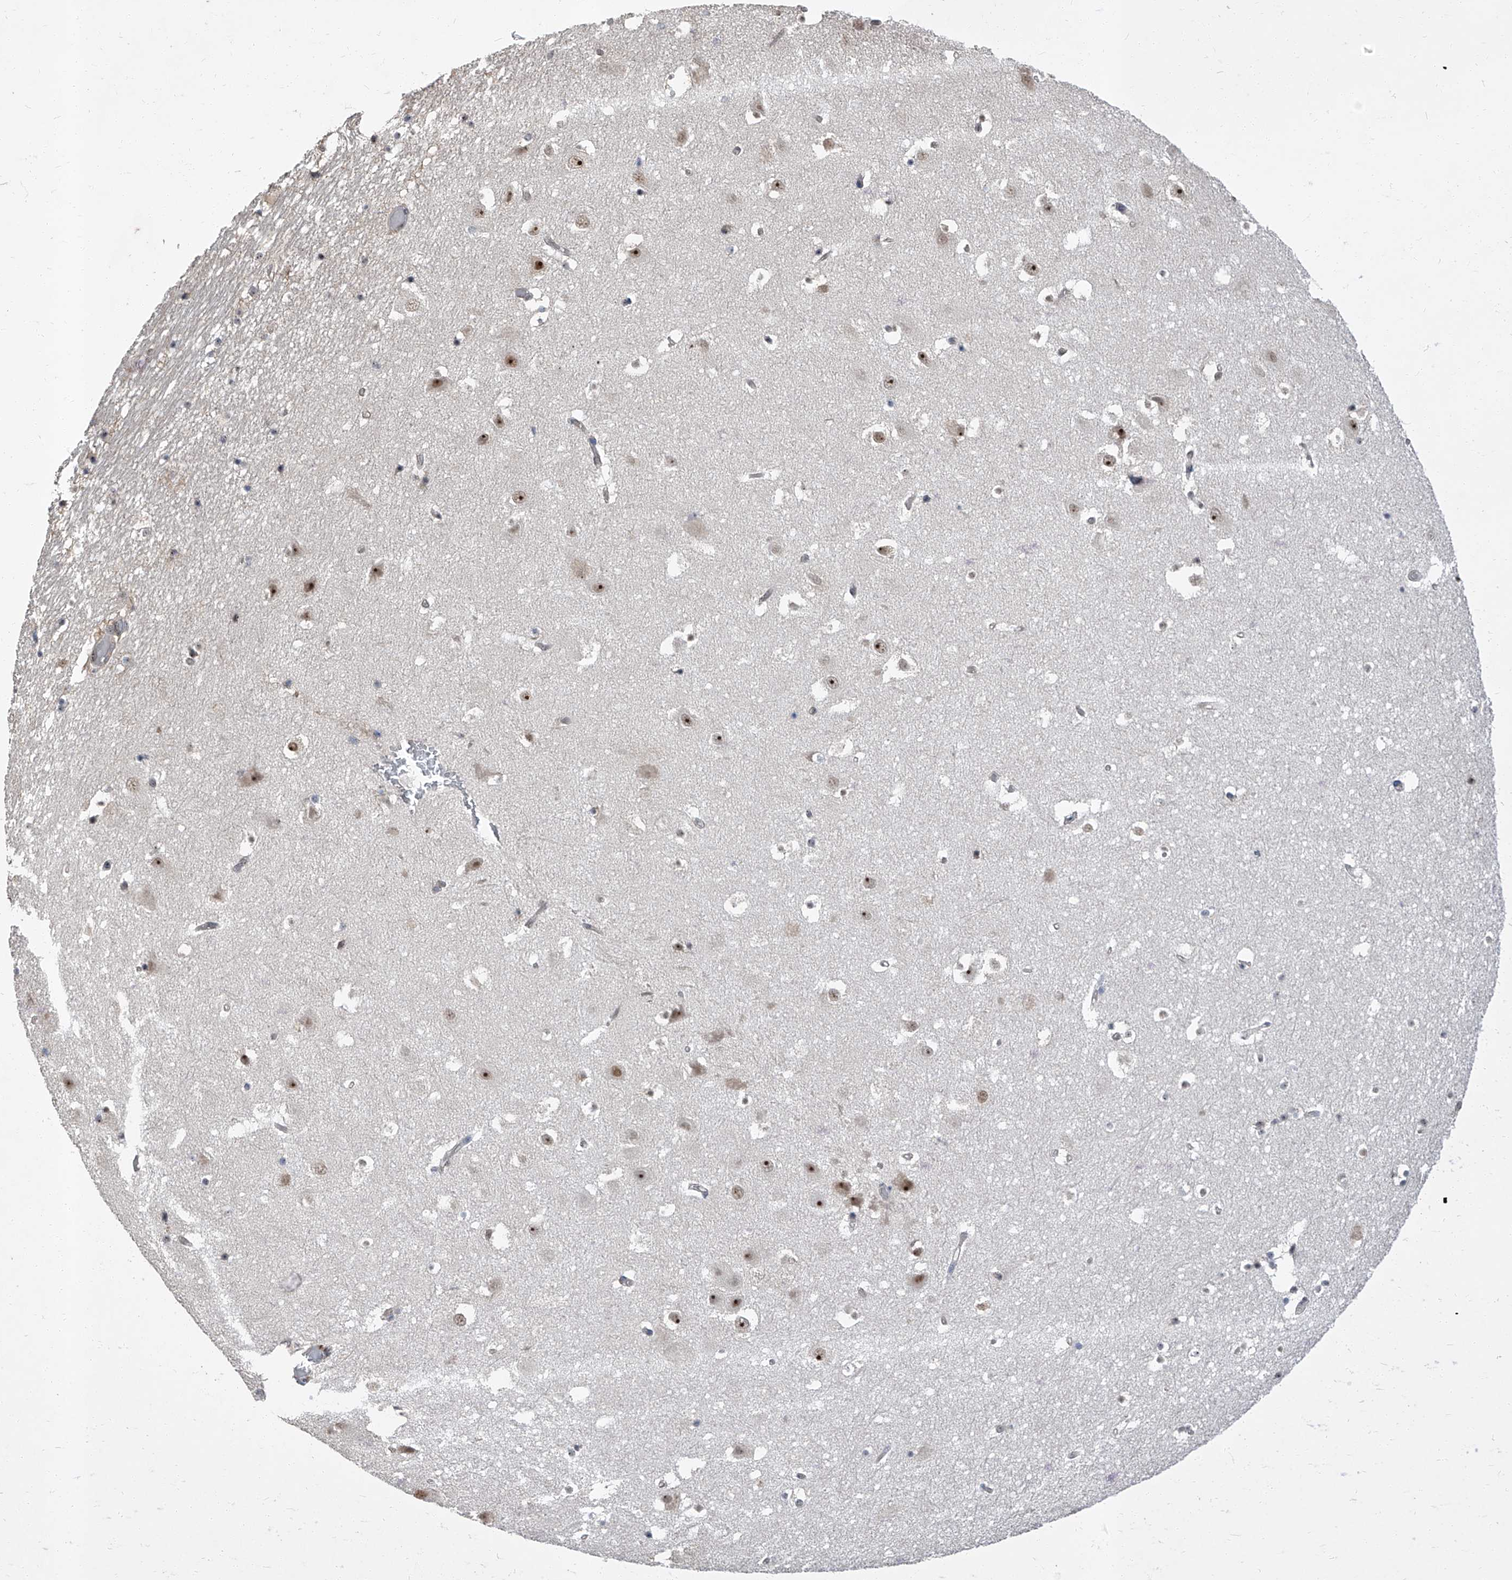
{"staining": {"intensity": "moderate", "quantity": "25%-75%", "location": "nuclear"}, "tissue": "hippocampus", "cell_type": "Glial cells", "image_type": "normal", "snomed": [{"axis": "morphology", "description": "Normal tissue, NOS"}, {"axis": "topography", "description": "Hippocampus"}], "caption": "DAB immunohistochemical staining of benign human hippocampus displays moderate nuclear protein staining in about 25%-75% of glial cells.", "gene": "CMTR1", "patient": {"sex": "female", "age": 52}}